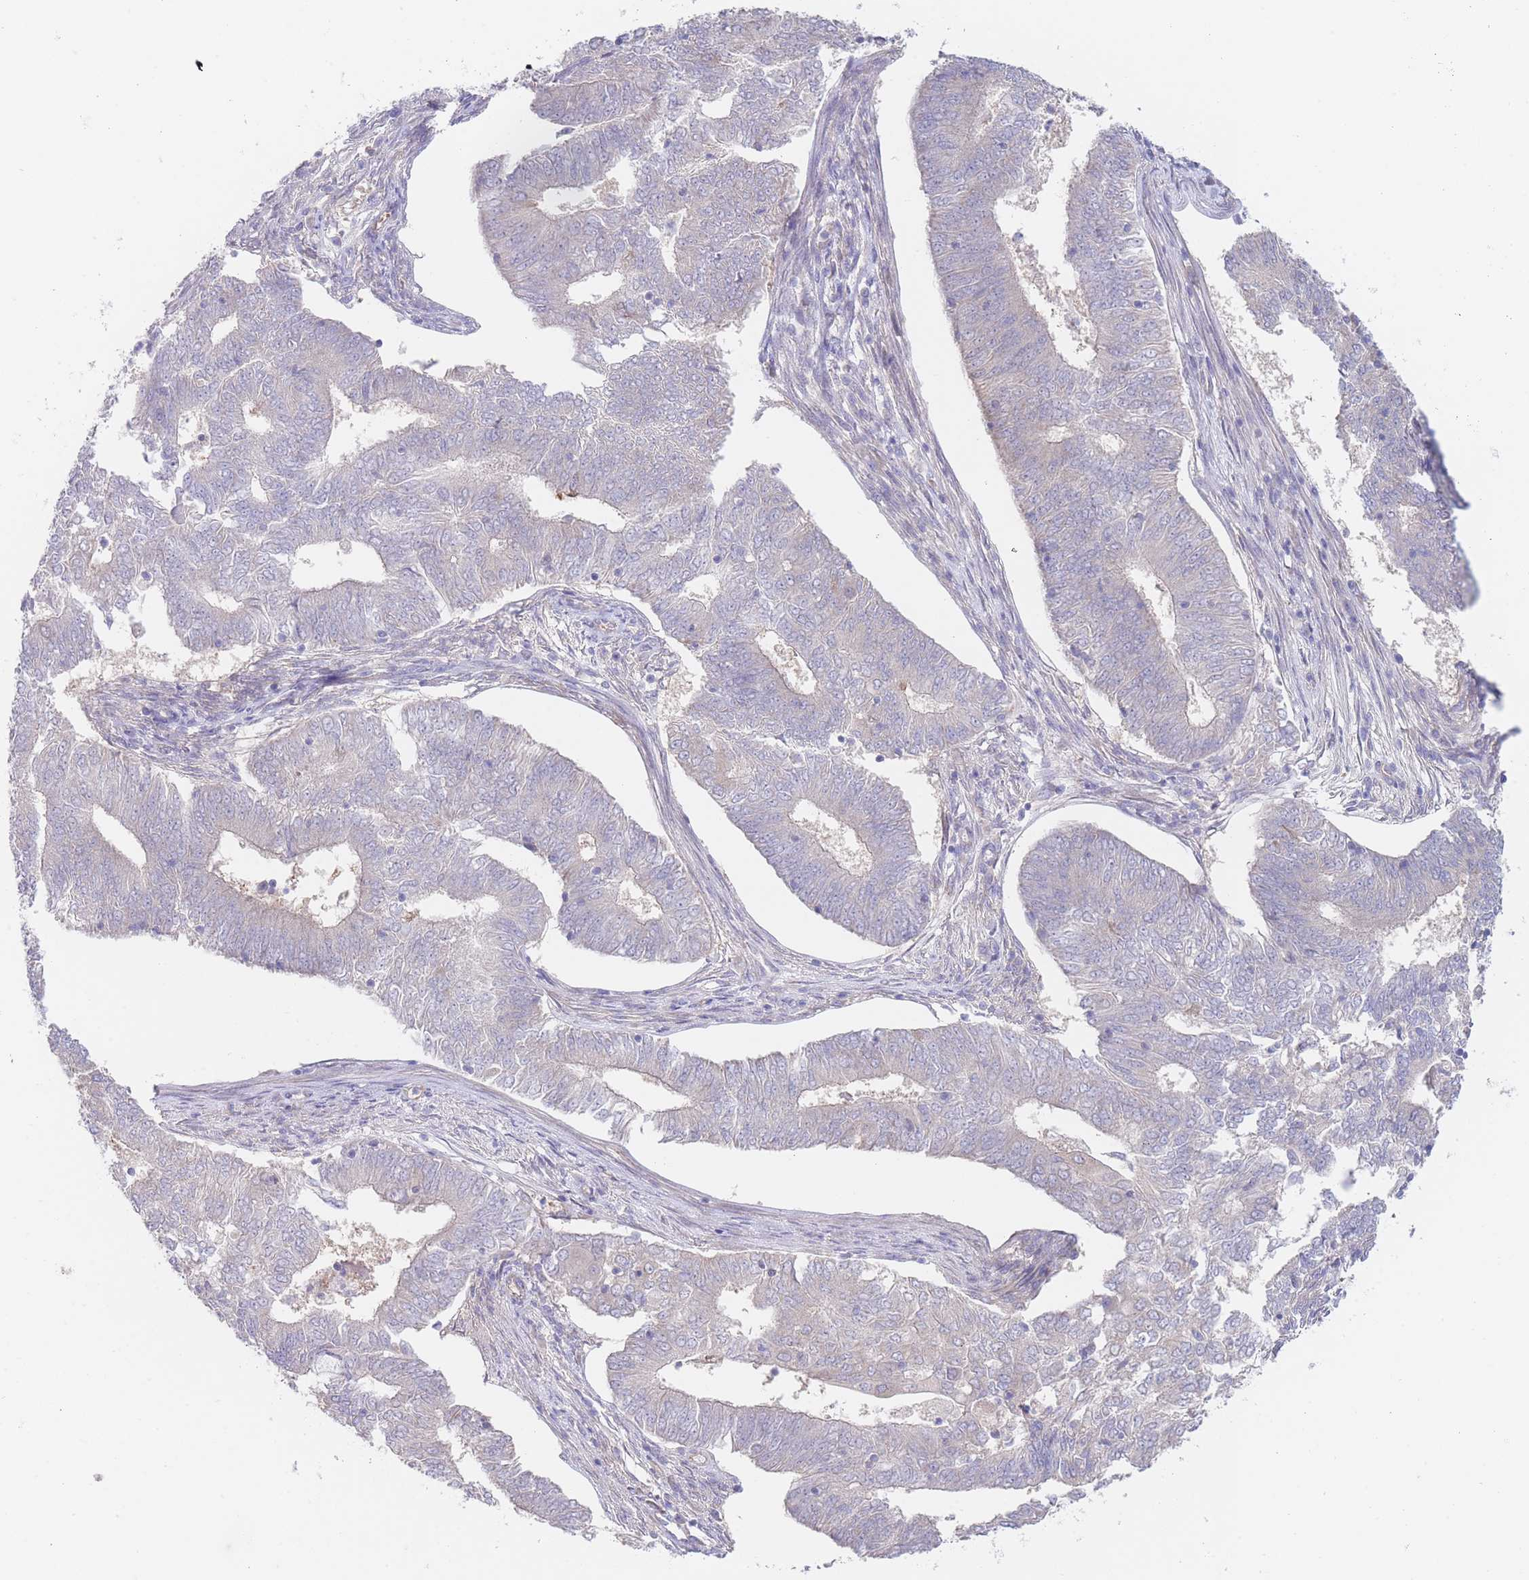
{"staining": {"intensity": "negative", "quantity": "none", "location": "none"}, "tissue": "endometrial cancer", "cell_type": "Tumor cells", "image_type": "cancer", "snomed": [{"axis": "morphology", "description": "Adenocarcinoma, NOS"}, {"axis": "topography", "description": "Endometrium"}], "caption": "IHC photomicrograph of neoplastic tissue: endometrial adenocarcinoma stained with DAB demonstrates no significant protein expression in tumor cells. (DAB (3,3'-diaminobenzidine) immunohistochemistry visualized using brightfield microscopy, high magnification).", "gene": "ZNF281", "patient": {"sex": "female", "age": 62}}